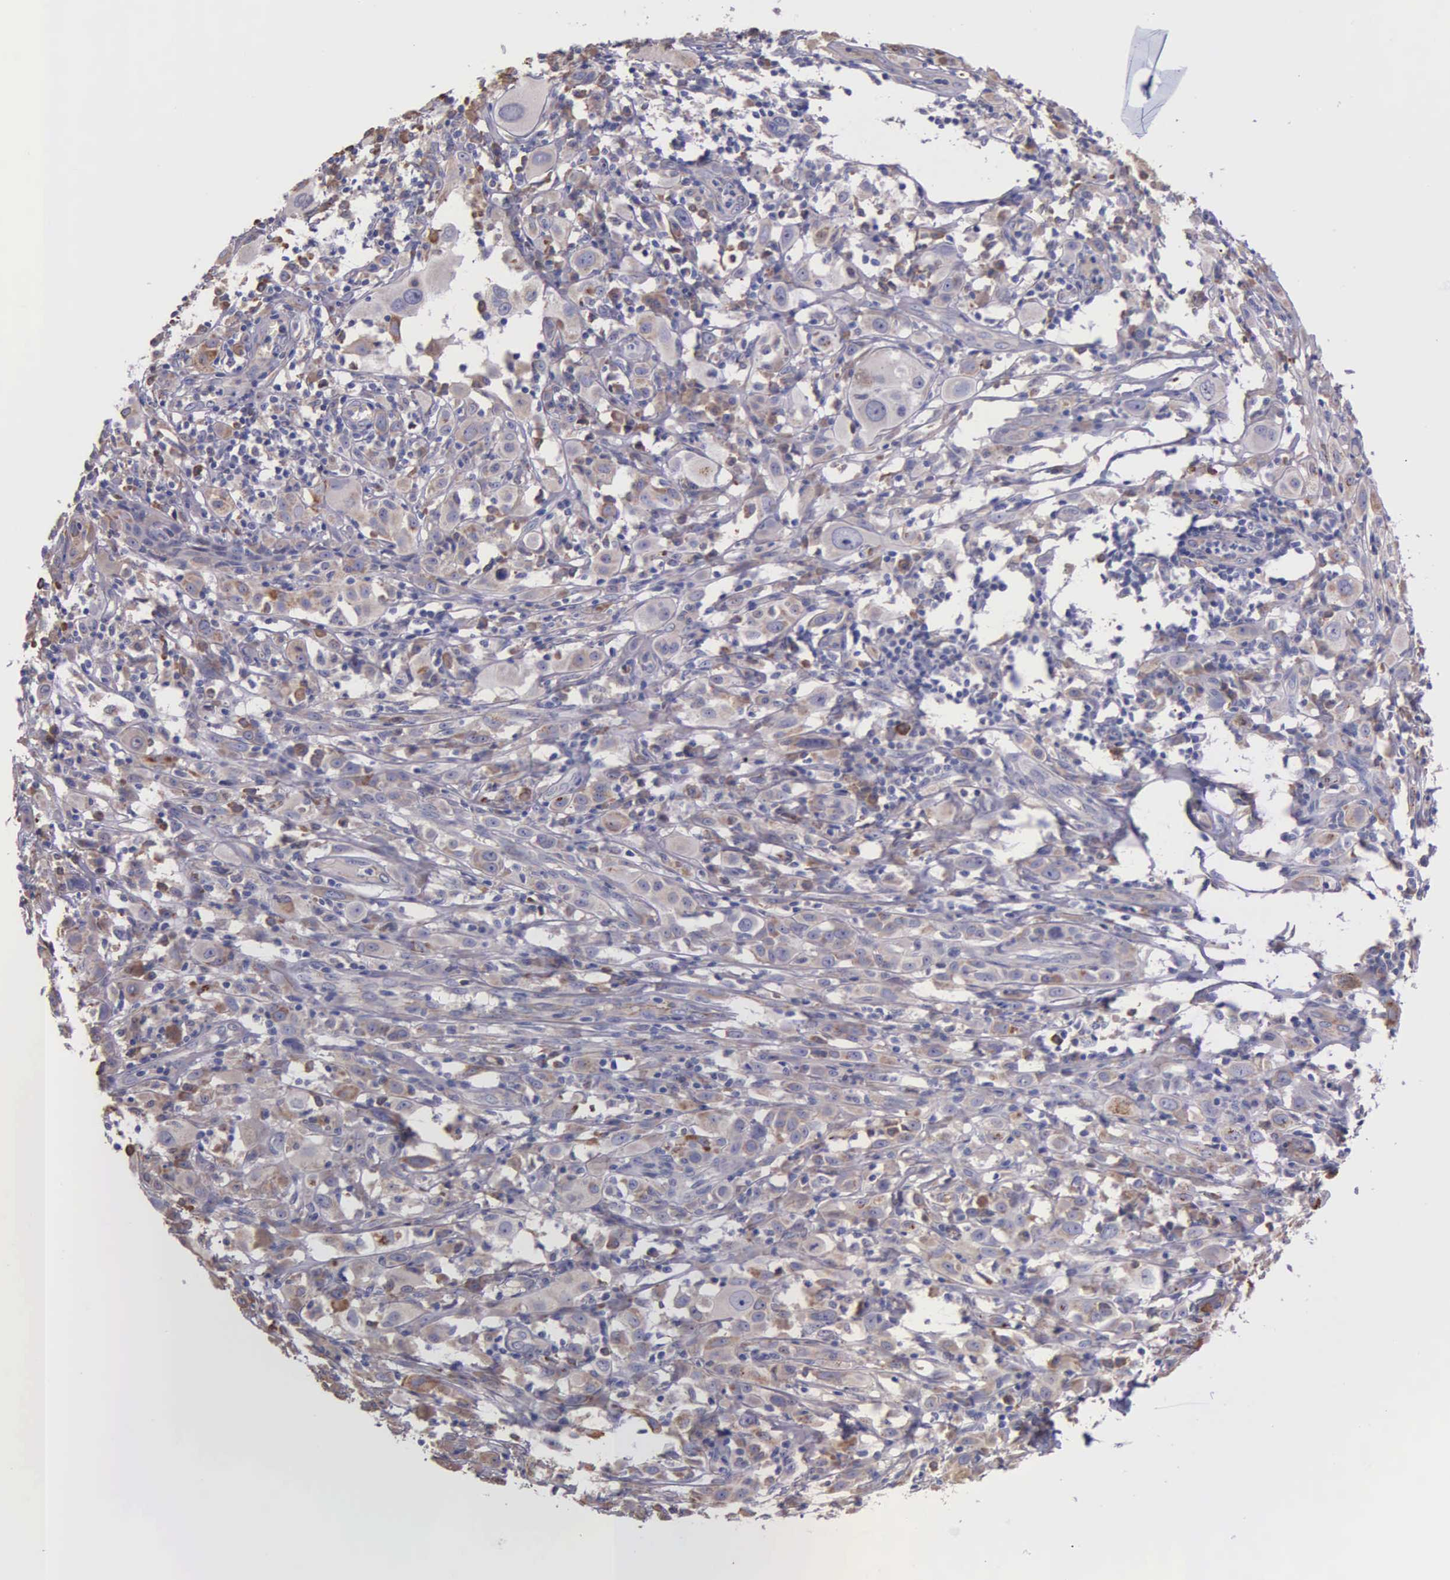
{"staining": {"intensity": "weak", "quantity": "25%-75%", "location": "cytoplasmic/membranous"}, "tissue": "melanoma", "cell_type": "Tumor cells", "image_type": "cancer", "snomed": [{"axis": "morphology", "description": "Malignant melanoma, NOS"}, {"axis": "topography", "description": "Skin"}], "caption": "Tumor cells exhibit weak cytoplasmic/membranous positivity in about 25%-75% of cells in melanoma.", "gene": "ZC3H12B", "patient": {"sex": "female", "age": 52}}